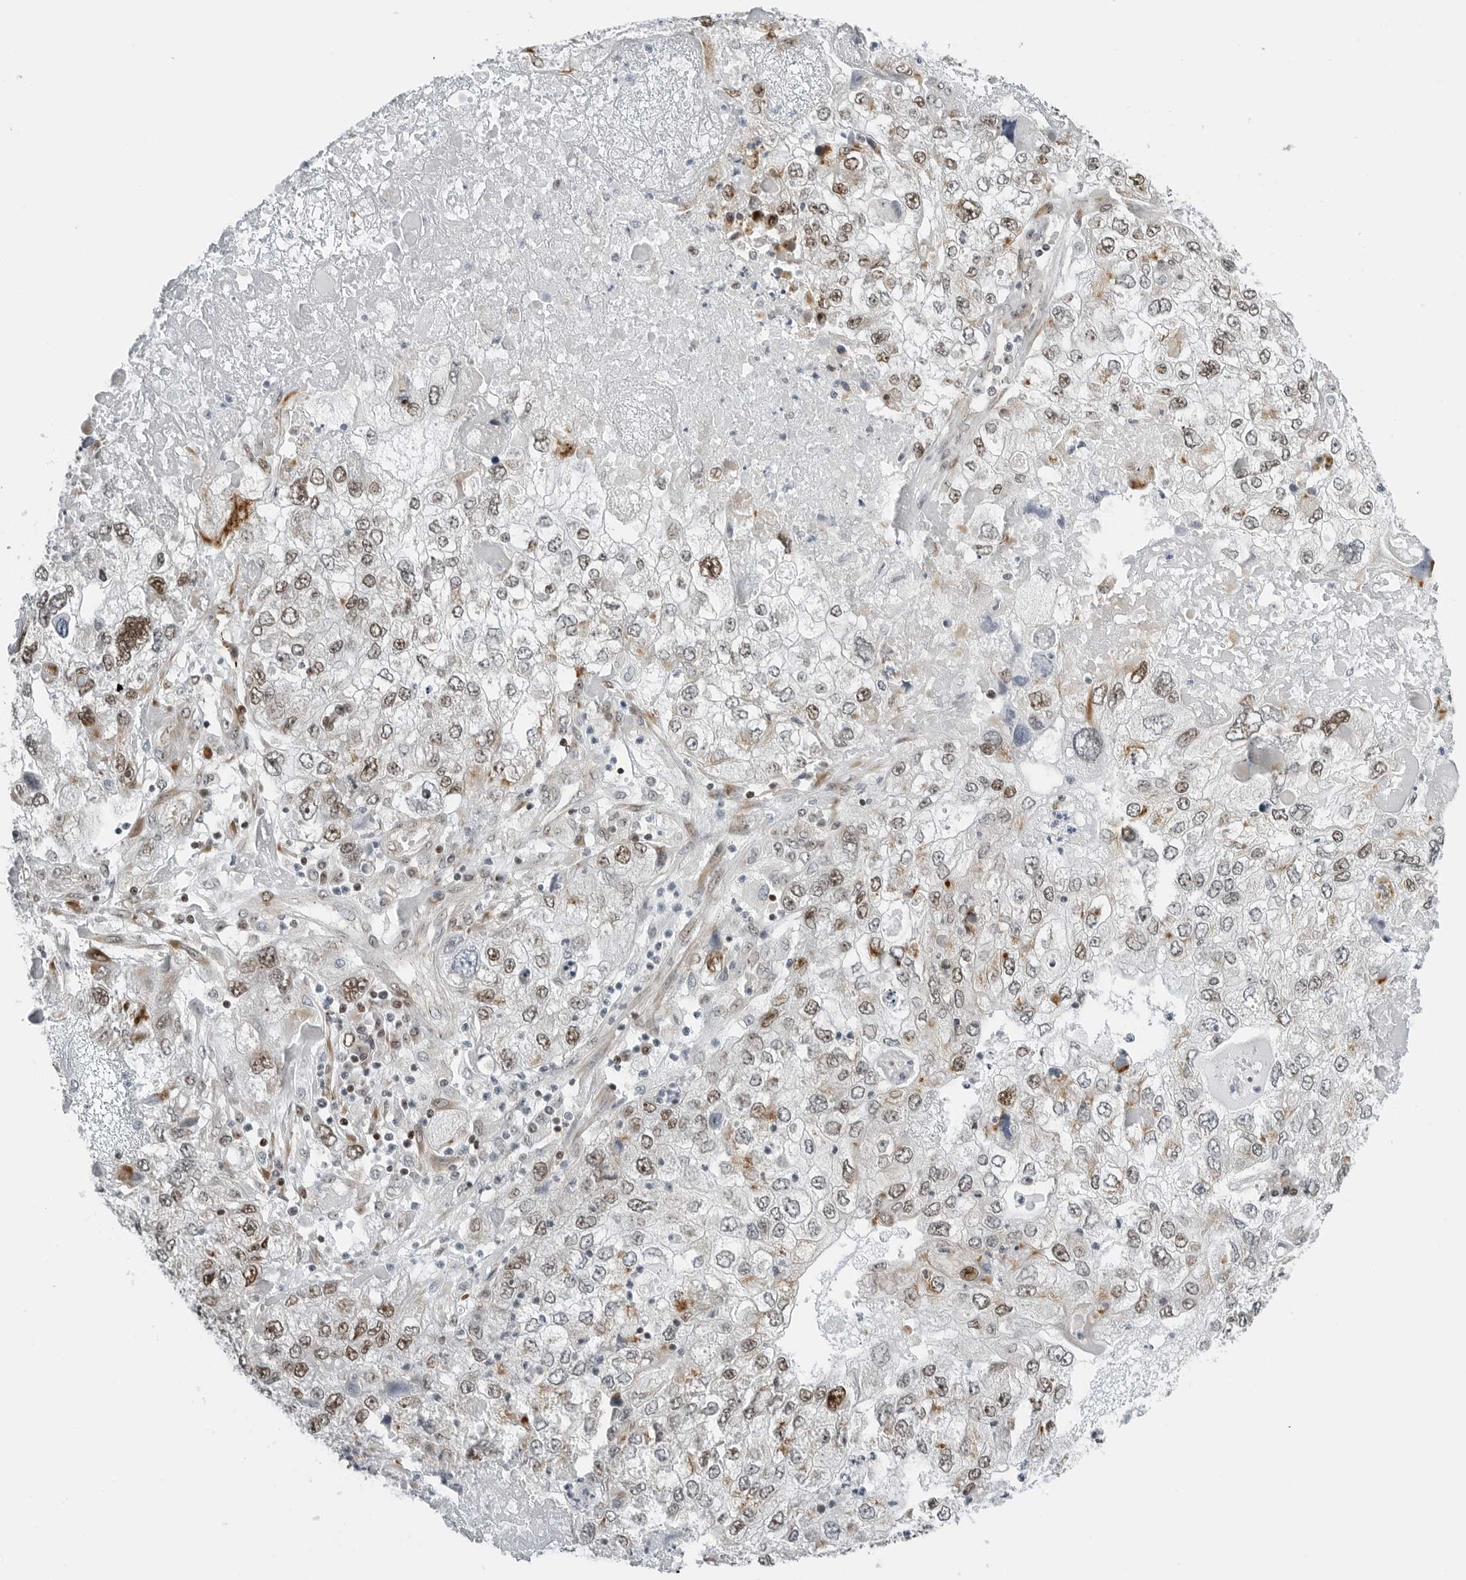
{"staining": {"intensity": "moderate", "quantity": "25%-75%", "location": "nuclear"}, "tissue": "endometrial cancer", "cell_type": "Tumor cells", "image_type": "cancer", "snomed": [{"axis": "morphology", "description": "Adenocarcinoma, NOS"}, {"axis": "topography", "description": "Endometrium"}], "caption": "The image demonstrates a brown stain indicating the presence of a protein in the nuclear of tumor cells in endometrial cancer.", "gene": "RIMKLA", "patient": {"sex": "female", "age": 49}}